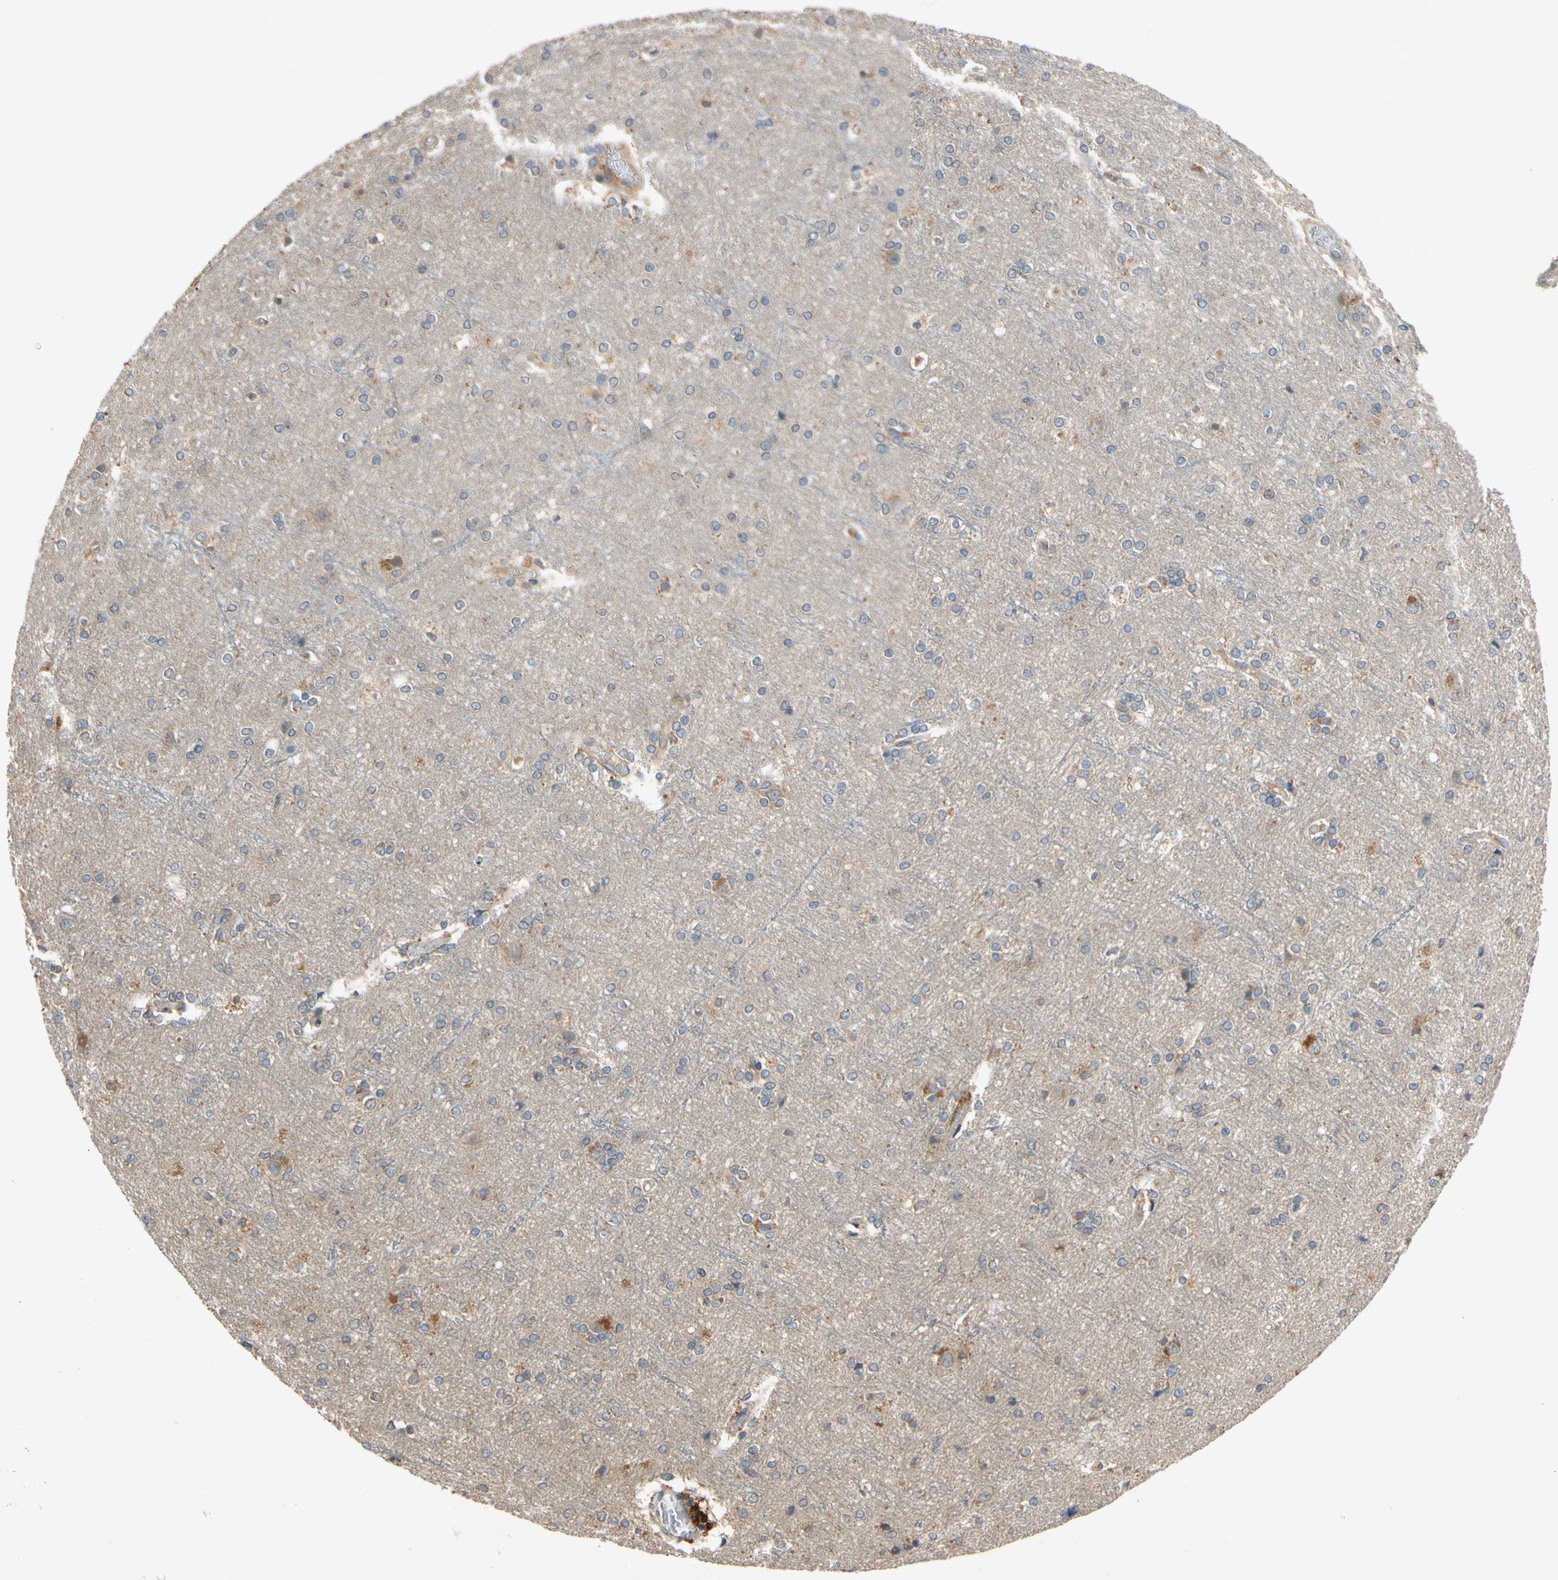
{"staining": {"intensity": "moderate", "quantity": "25%-75%", "location": "cytoplasmic/membranous"}, "tissue": "cerebral cortex", "cell_type": "Endothelial cells", "image_type": "normal", "snomed": [{"axis": "morphology", "description": "Normal tissue, NOS"}, {"axis": "topography", "description": "Cerebral cortex"}], "caption": "Immunohistochemistry micrograph of normal cerebral cortex: human cerebral cortex stained using immunohistochemistry displays medium levels of moderate protein expression localized specifically in the cytoplasmic/membranous of endothelial cells, appearing as a cytoplasmic/membranous brown color.", "gene": "MBTPS2", "patient": {"sex": "female", "age": 54}}